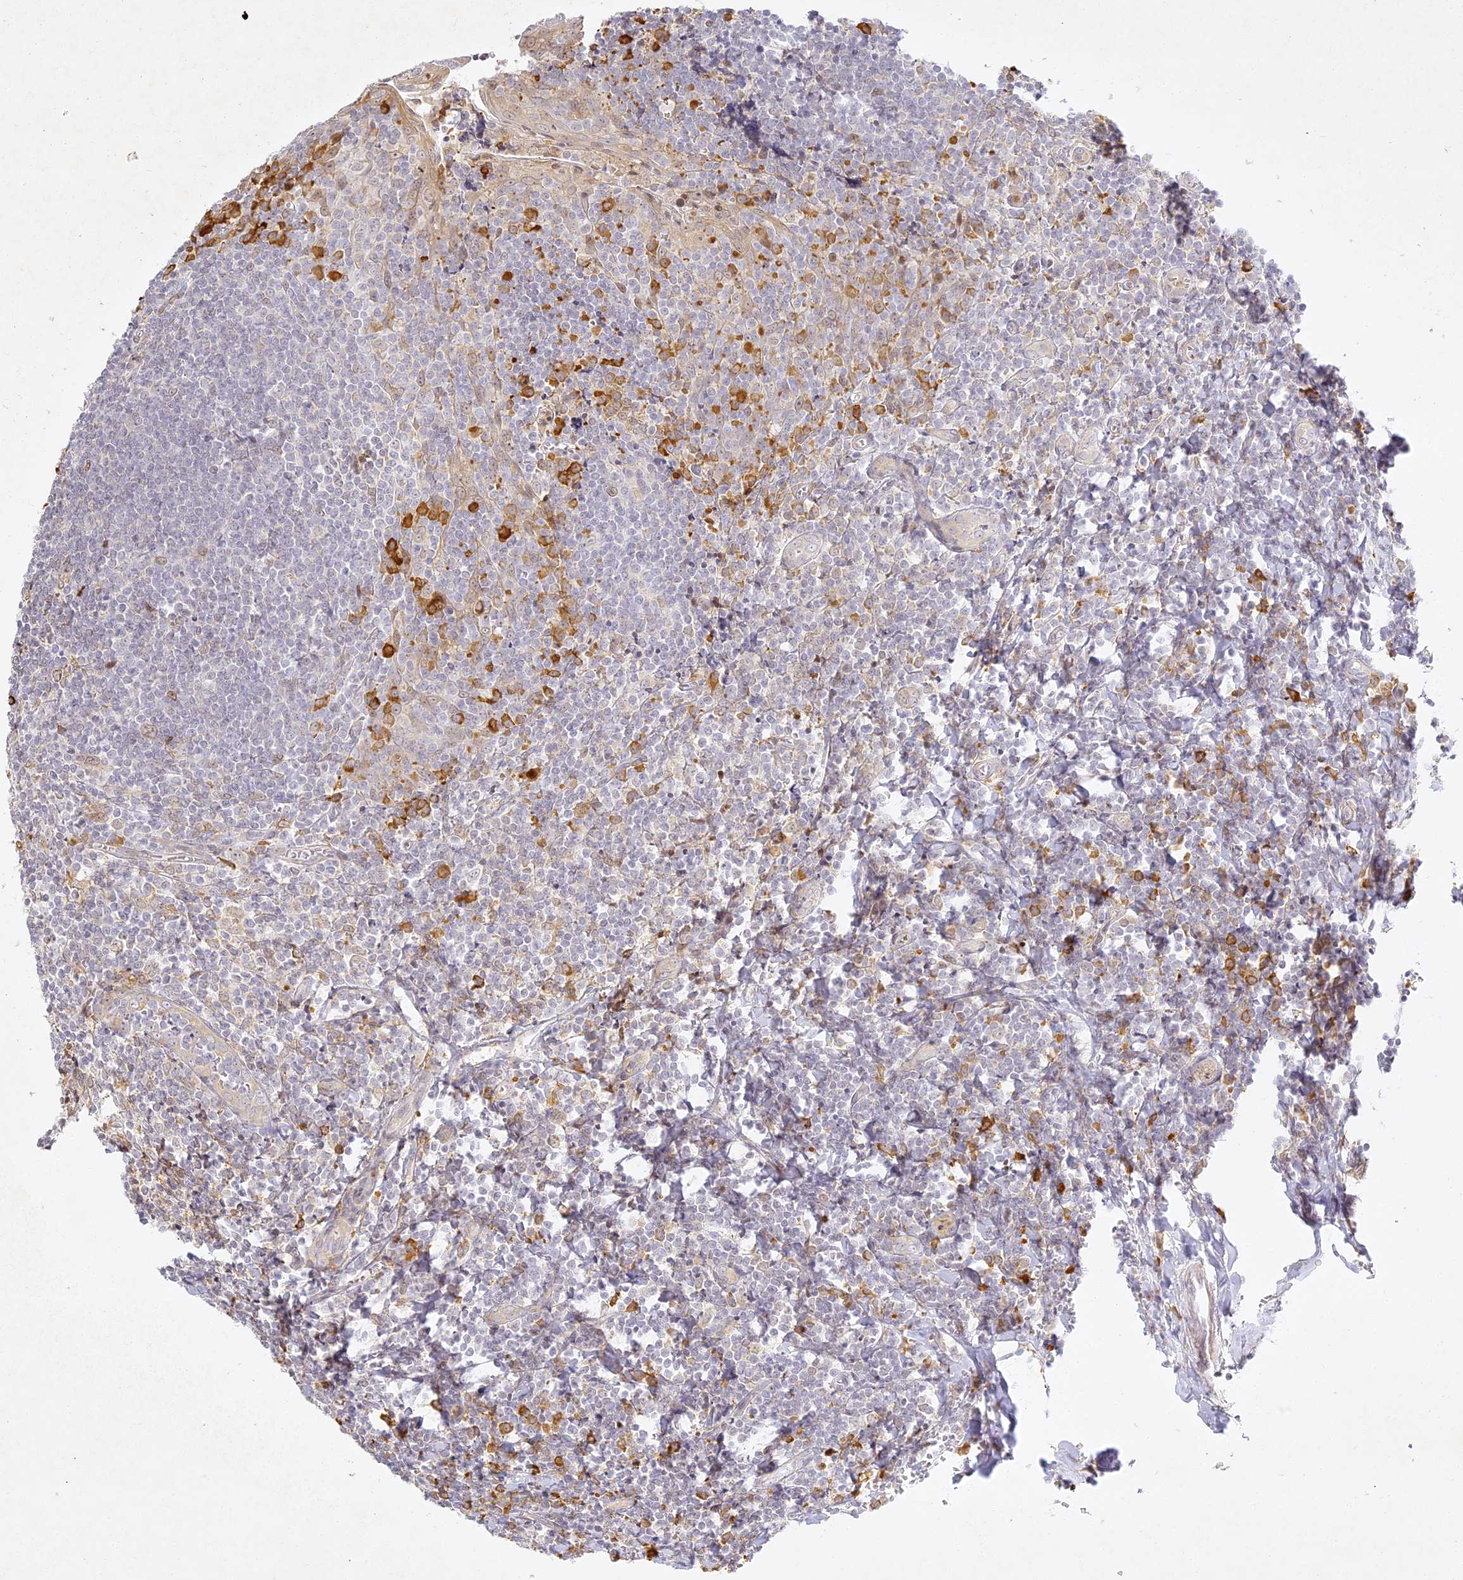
{"staining": {"intensity": "moderate", "quantity": "<25%", "location": "cytoplasmic/membranous"}, "tissue": "tonsil", "cell_type": "Germinal center cells", "image_type": "normal", "snomed": [{"axis": "morphology", "description": "Normal tissue, NOS"}, {"axis": "topography", "description": "Tonsil"}], "caption": "High-power microscopy captured an IHC micrograph of normal tonsil, revealing moderate cytoplasmic/membranous staining in approximately <25% of germinal center cells.", "gene": "SLC30A5", "patient": {"sex": "male", "age": 27}}